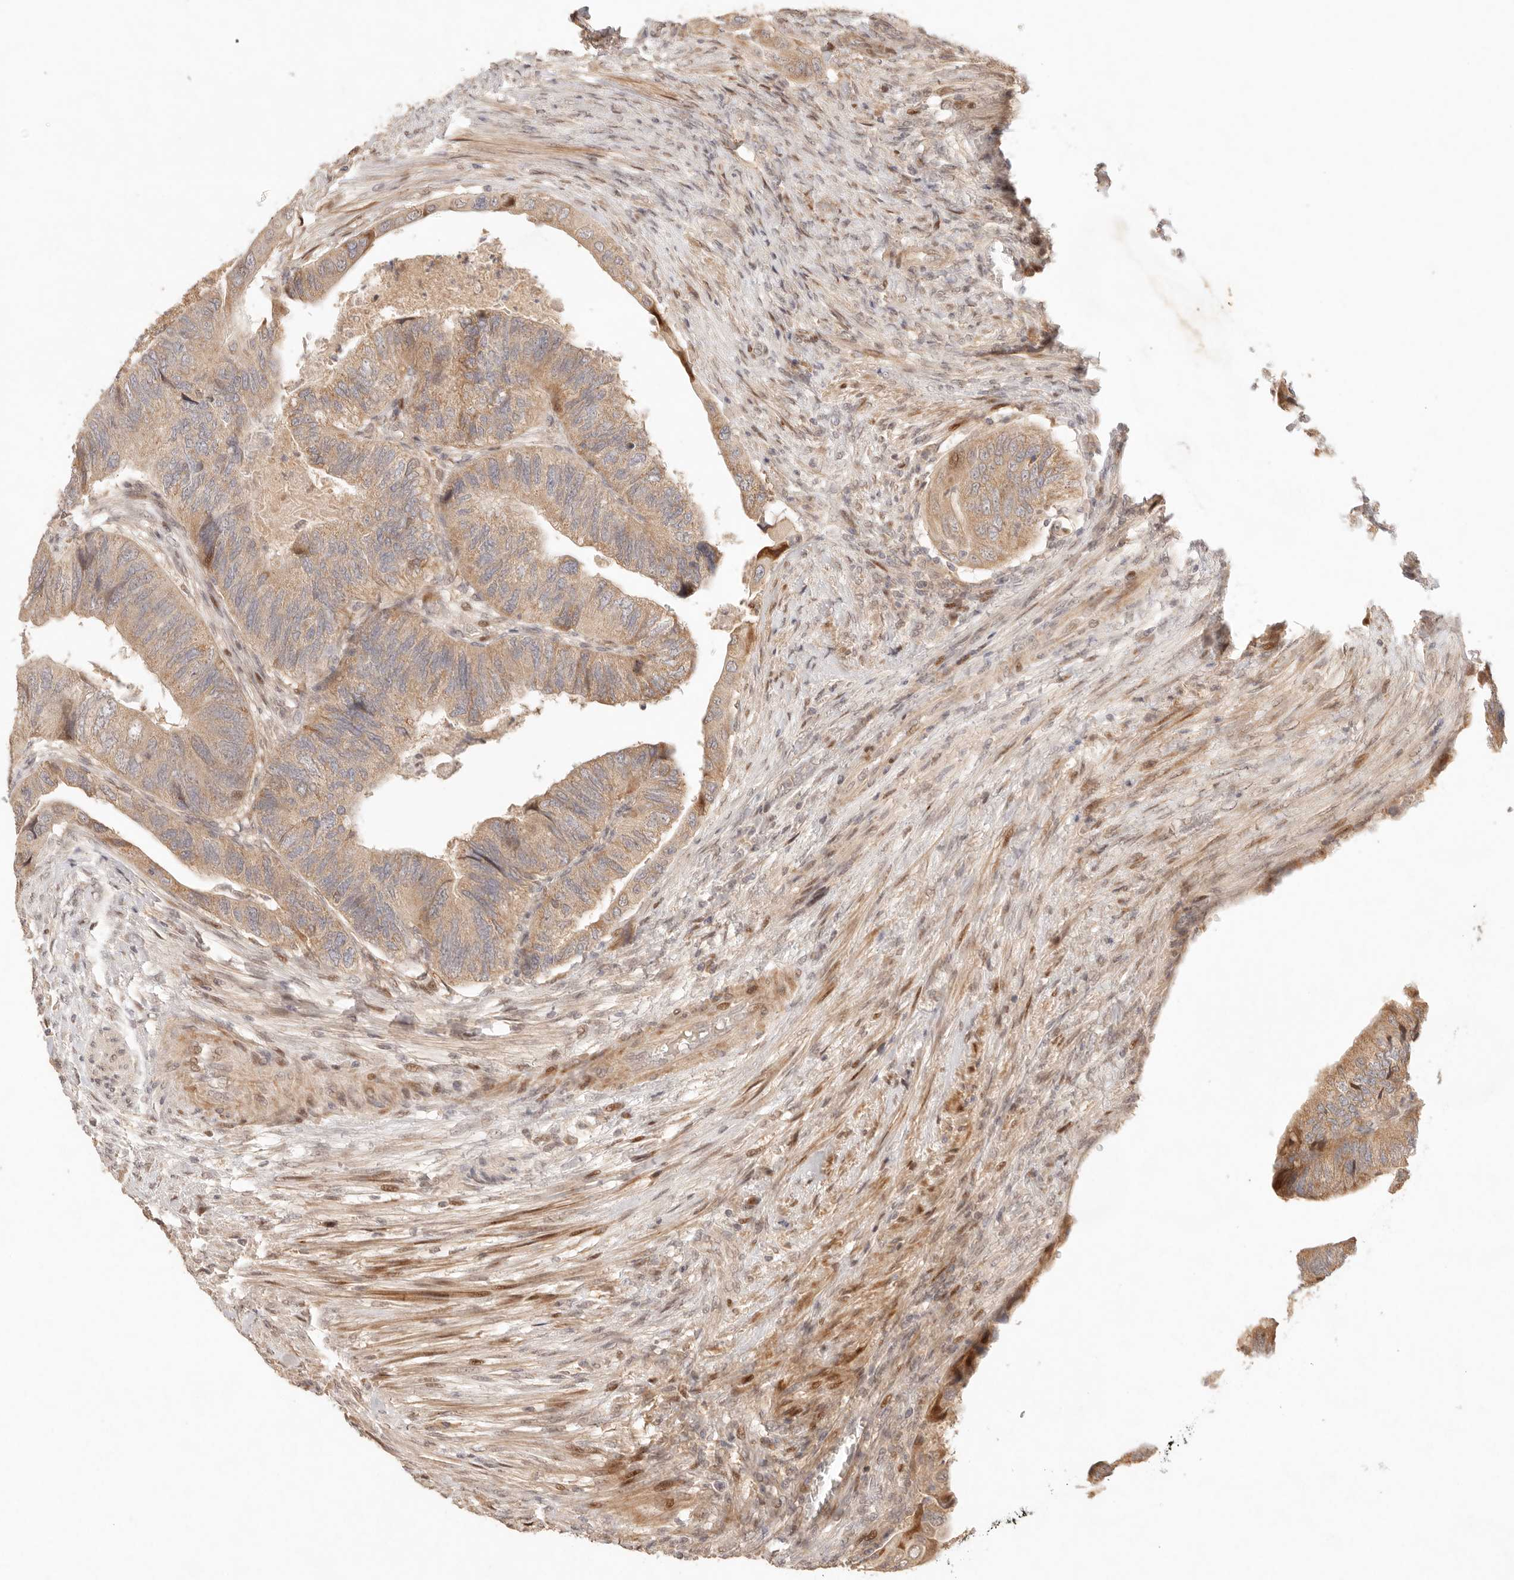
{"staining": {"intensity": "moderate", "quantity": ">75%", "location": "cytoplasmic/membranous"}, "tissue": "colorectal cancer", "cell_type": "Tumor cells", "image_type": "cancer", "snomed": [{"axis": "morphology", "description": "Adenocarcinoma, NOS"}, {"axis": "topography", "description": "Rectum"}], "caption": "Immunohistochemical staining of colorectal adenocarcinoma demonstrates medium levels of moderate cytoplasmic/membranous staining in approximately >75% of tumor cells. (IHC, brightfield microscopy, high magnification).", "gene": "PHLDA3", "patient": {"sex": "male", "age": 63}}